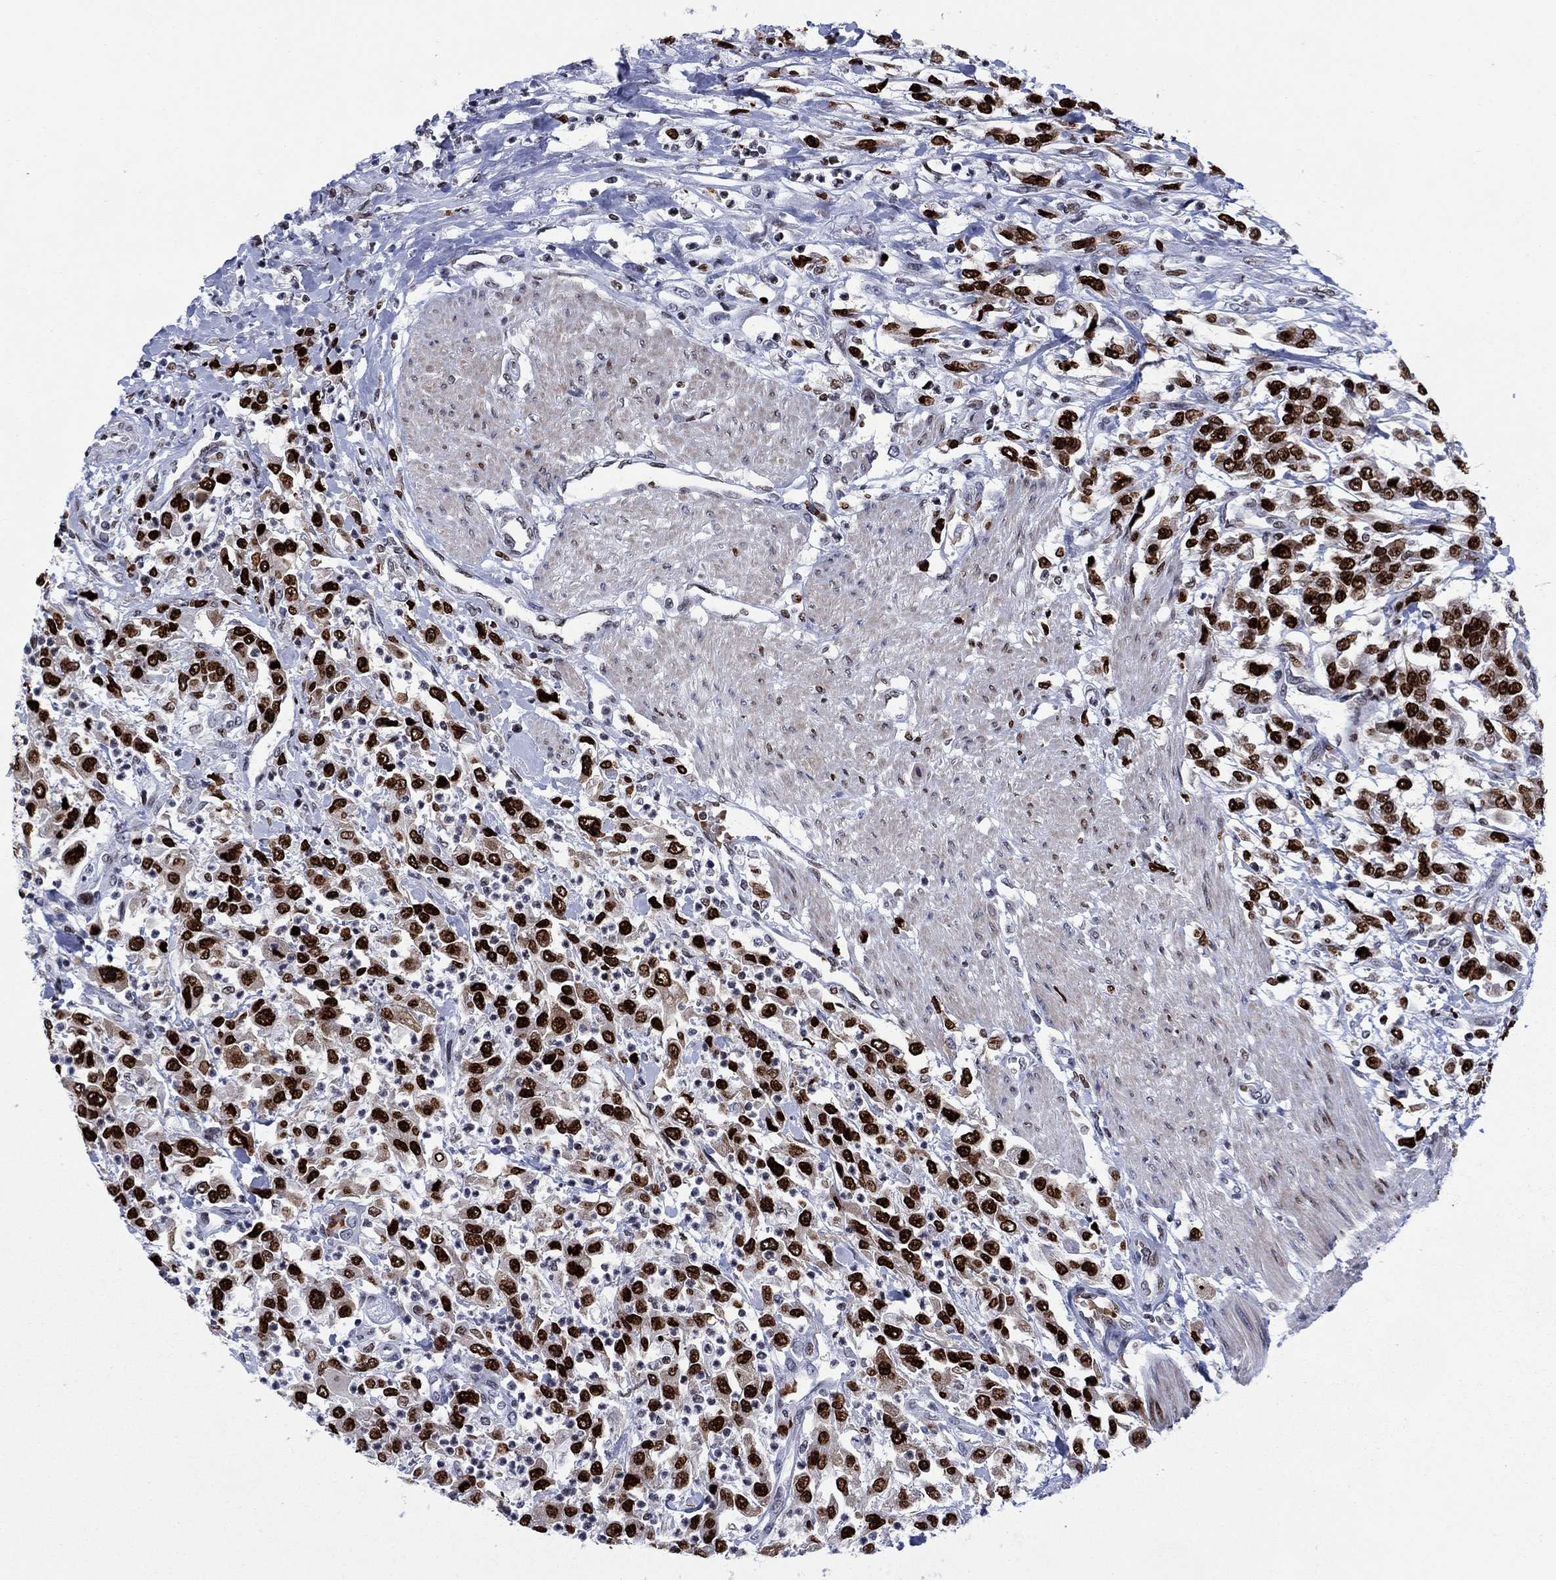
{"staining": {"intensity": "strong", "quantity": ">75%", "location": "nuclear"}, "tissue": "urothelial cancer", "cell_type": "Tumor cells", "image_type": "cancer", "snomed": [{"axis": "morphology", "description": "Urothelial carcinoma, High grade"}, {"axis": "topography", "description": "Urinary bladder"}], "caption": "Brown immunohistochemical staining in urothelial cancer demonstrates strong nuclear positivity in approximately >75% of tumor cells. The staining was performed using DAB (3,3'-diaminobenzidine), with brown indicating positive protein expression. Nuclei are stained blue with hematoxylin.", "gene": "HMGA1", "patient": {"sex": "male", "age": 46}}